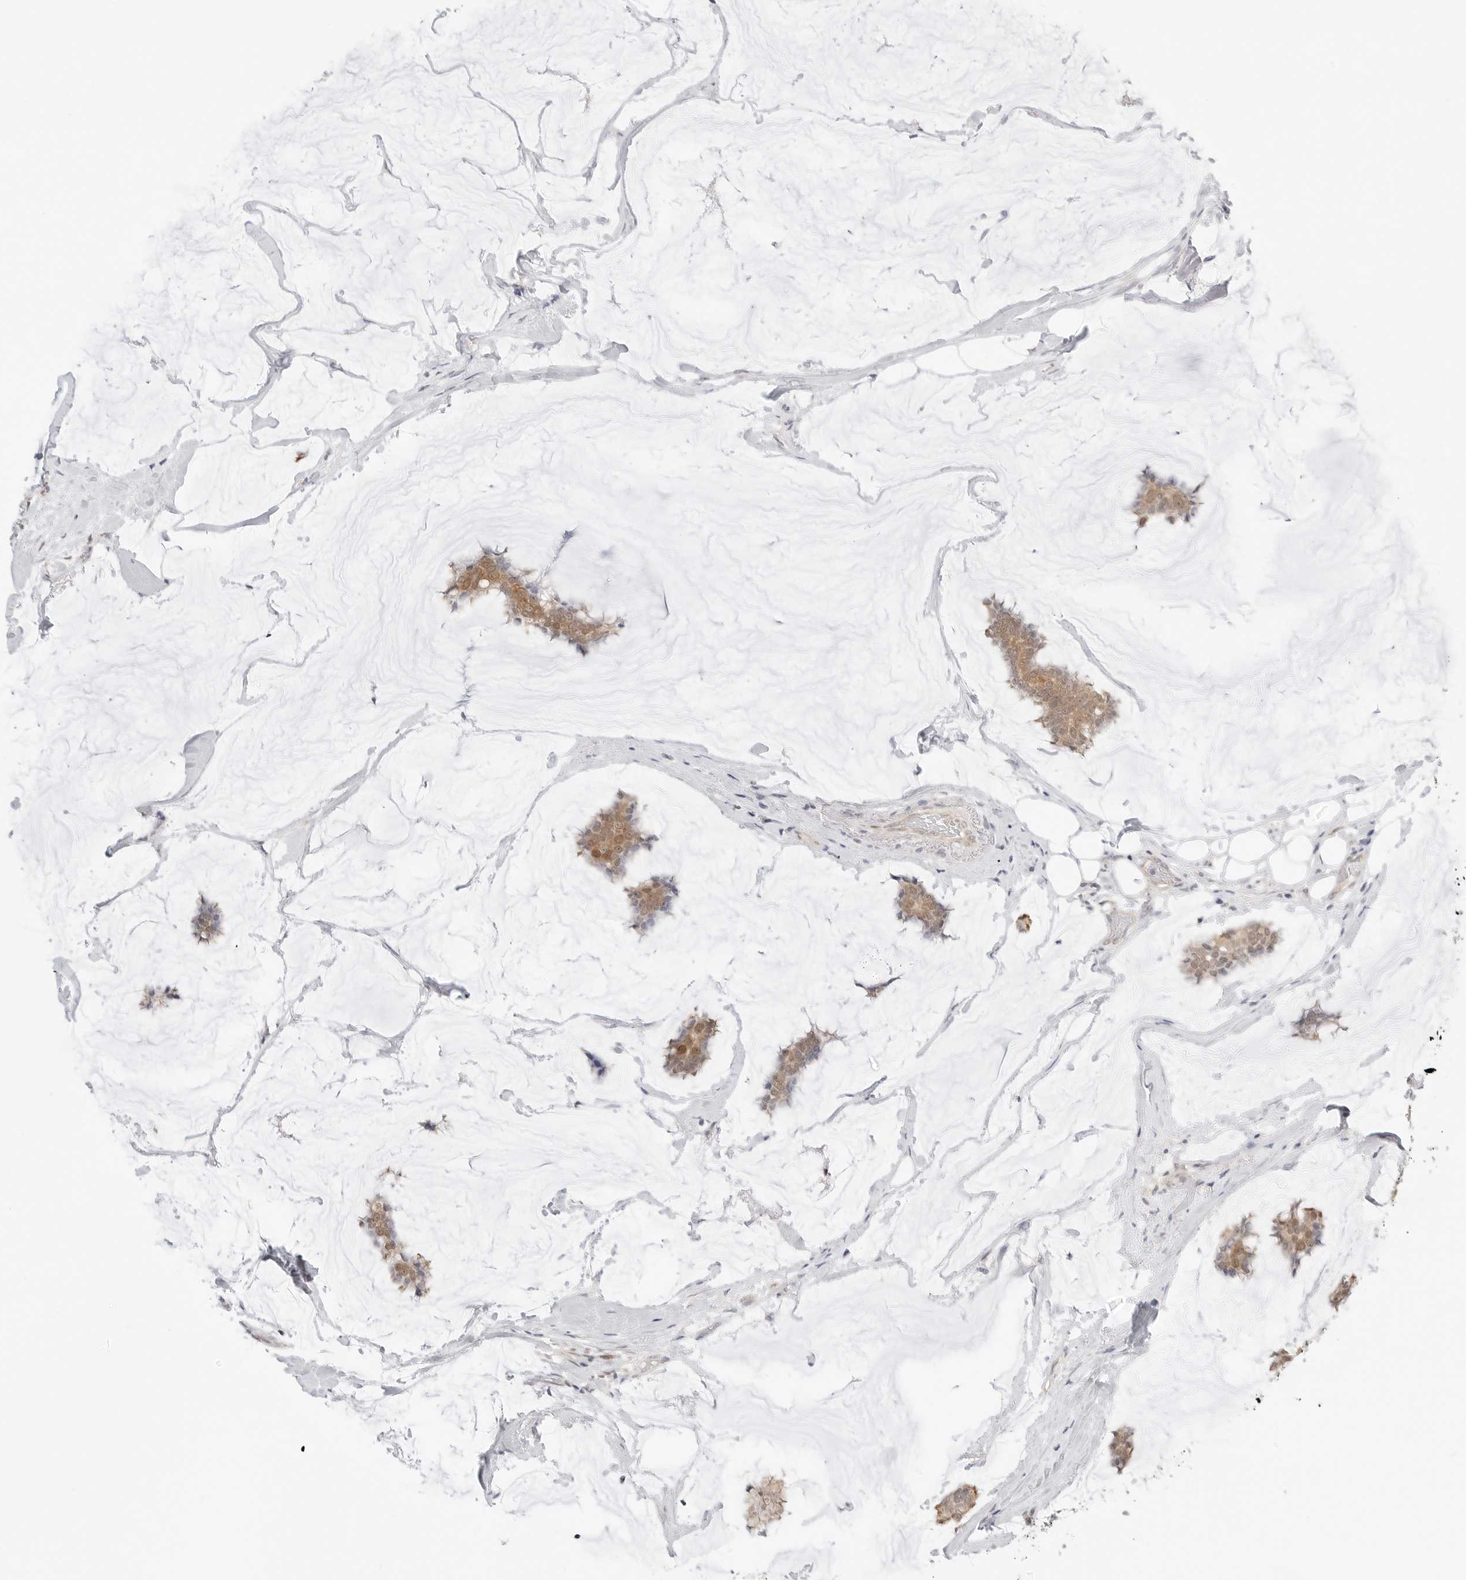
{"staining": {"intensity": "moderate", "quantity": ">75%", "location": "cytoplasmic/membranous,nuclear"}, "tissue": "breast cancer", "cell_type": "Tumor cells", "image_type": "cancer", "snomed": [{"axis": "morphology", "description": "Duct carcinoma"}, {"axis": "topography", "description": "Breast"}], "caption": "Immunohistochemistry staining of breast cancer, which exhibits medium levels of moderate cytoplasmic/membranous and nuclear positivity in approximately >75% of tumor cells indicating moderate cytoplasmic/membranous and nuclear protein positivity. The staining was performed using DAB (brown) for protein detection and nuclei were counterstained in hematoxylin (blue).", "gene": "NUDC", "patient": {"sex": "female", "age": 93}}